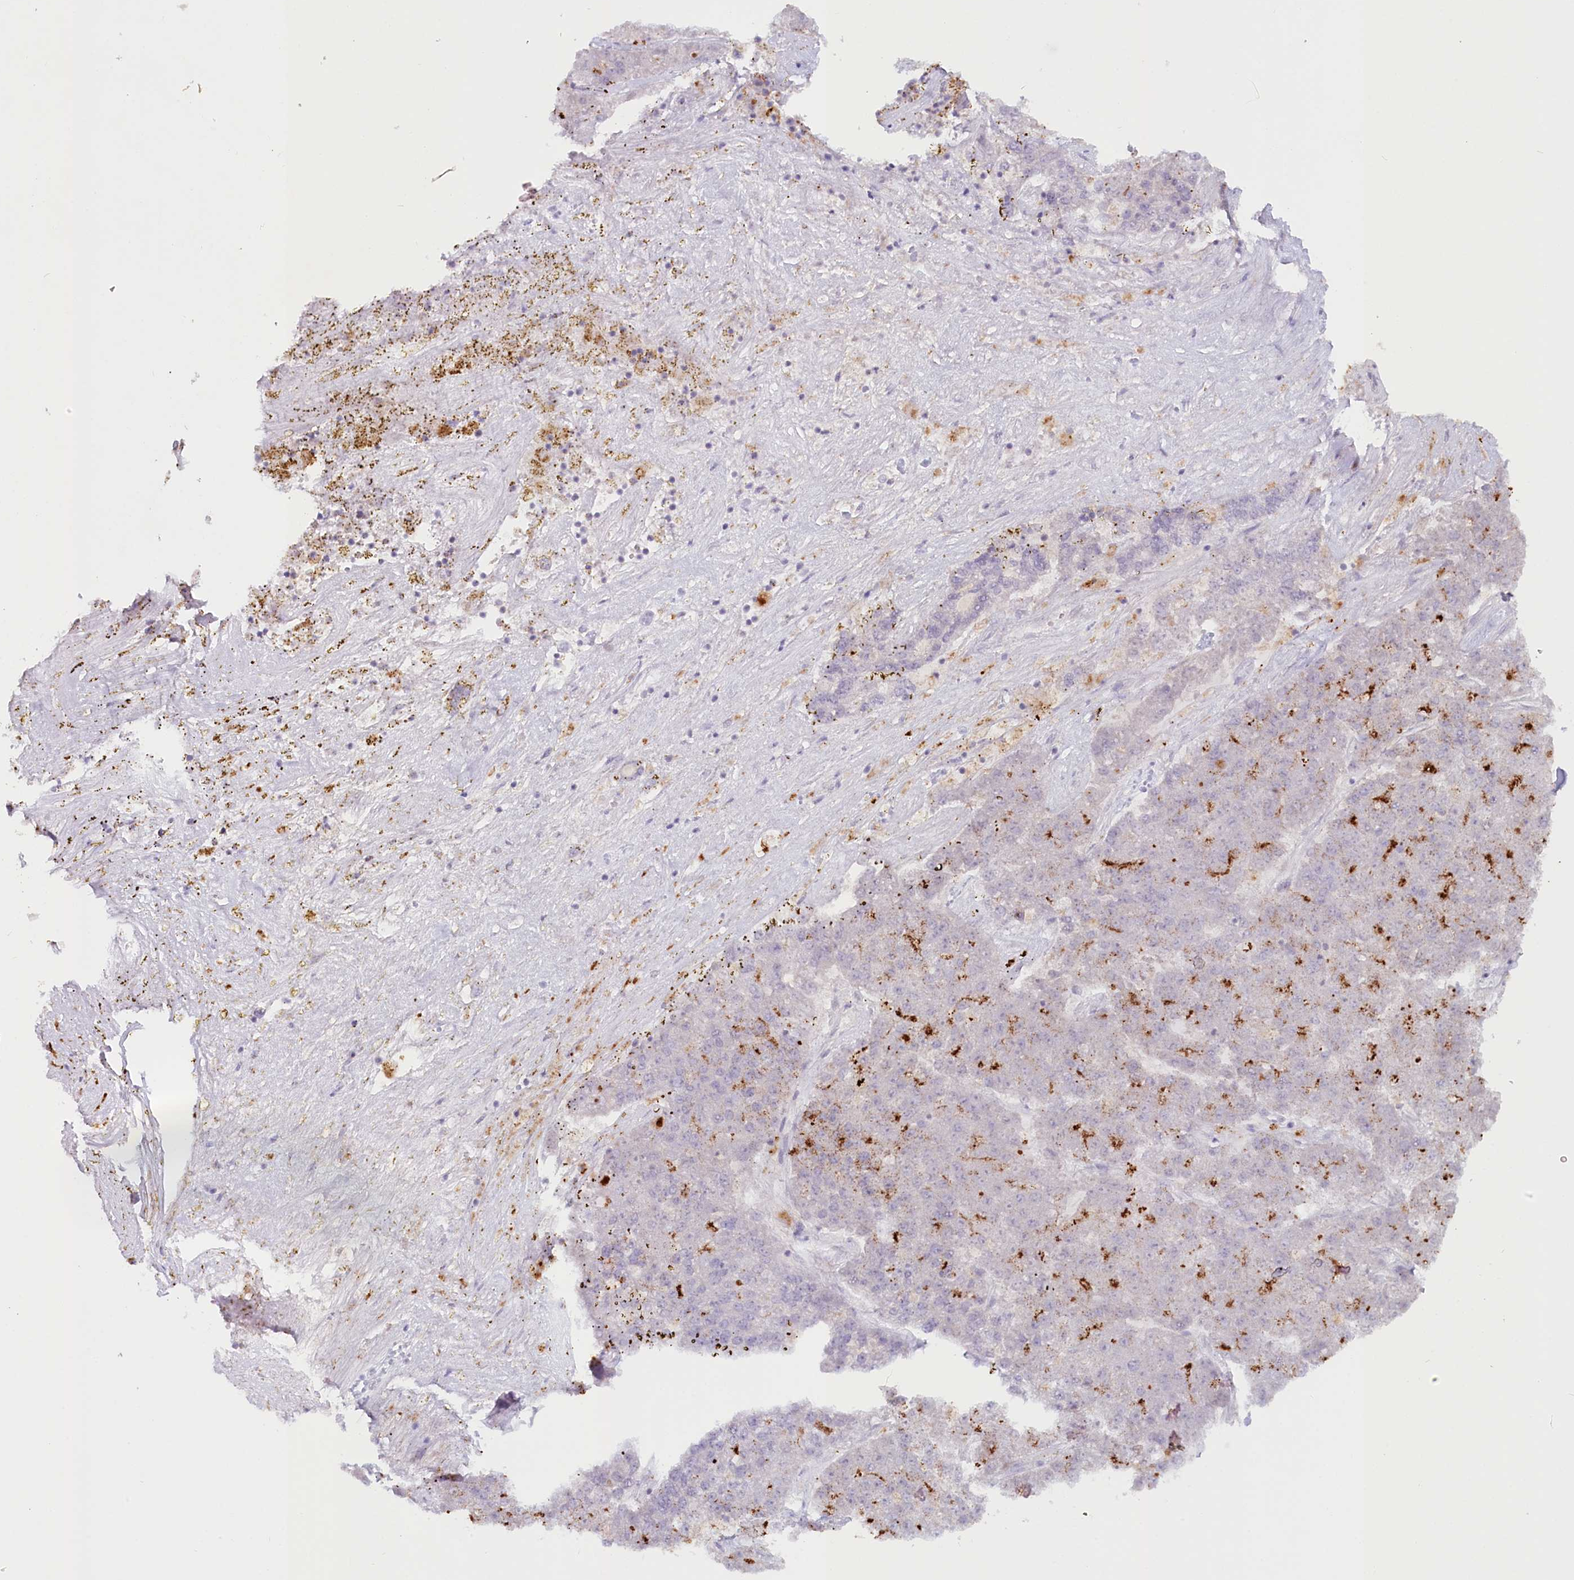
{"staining": {"intensity": "strong", "quantity": "<25%", "location": "cytoplasmic/membranous"}, "tissue": "pancreatic cancer", "cell_type": "Tumor cells", "image_type": "cancer", "snomed": [{"axis": "morphology", "description": "Adenocarcinoma, NOS"}, {"axis": "topography", "description": "Pancreas"}], "caption": "Tumor cells reveal medium levels of strong cytoplasmic/membranous positivity in approximately <25% of cells in human adenocarcinoma (pancreatic). The protein is shown in brown color, while the nuclei are stained blue.", "gene": "PSAPL1", "patient": {"sex": "male", "age": 50}}